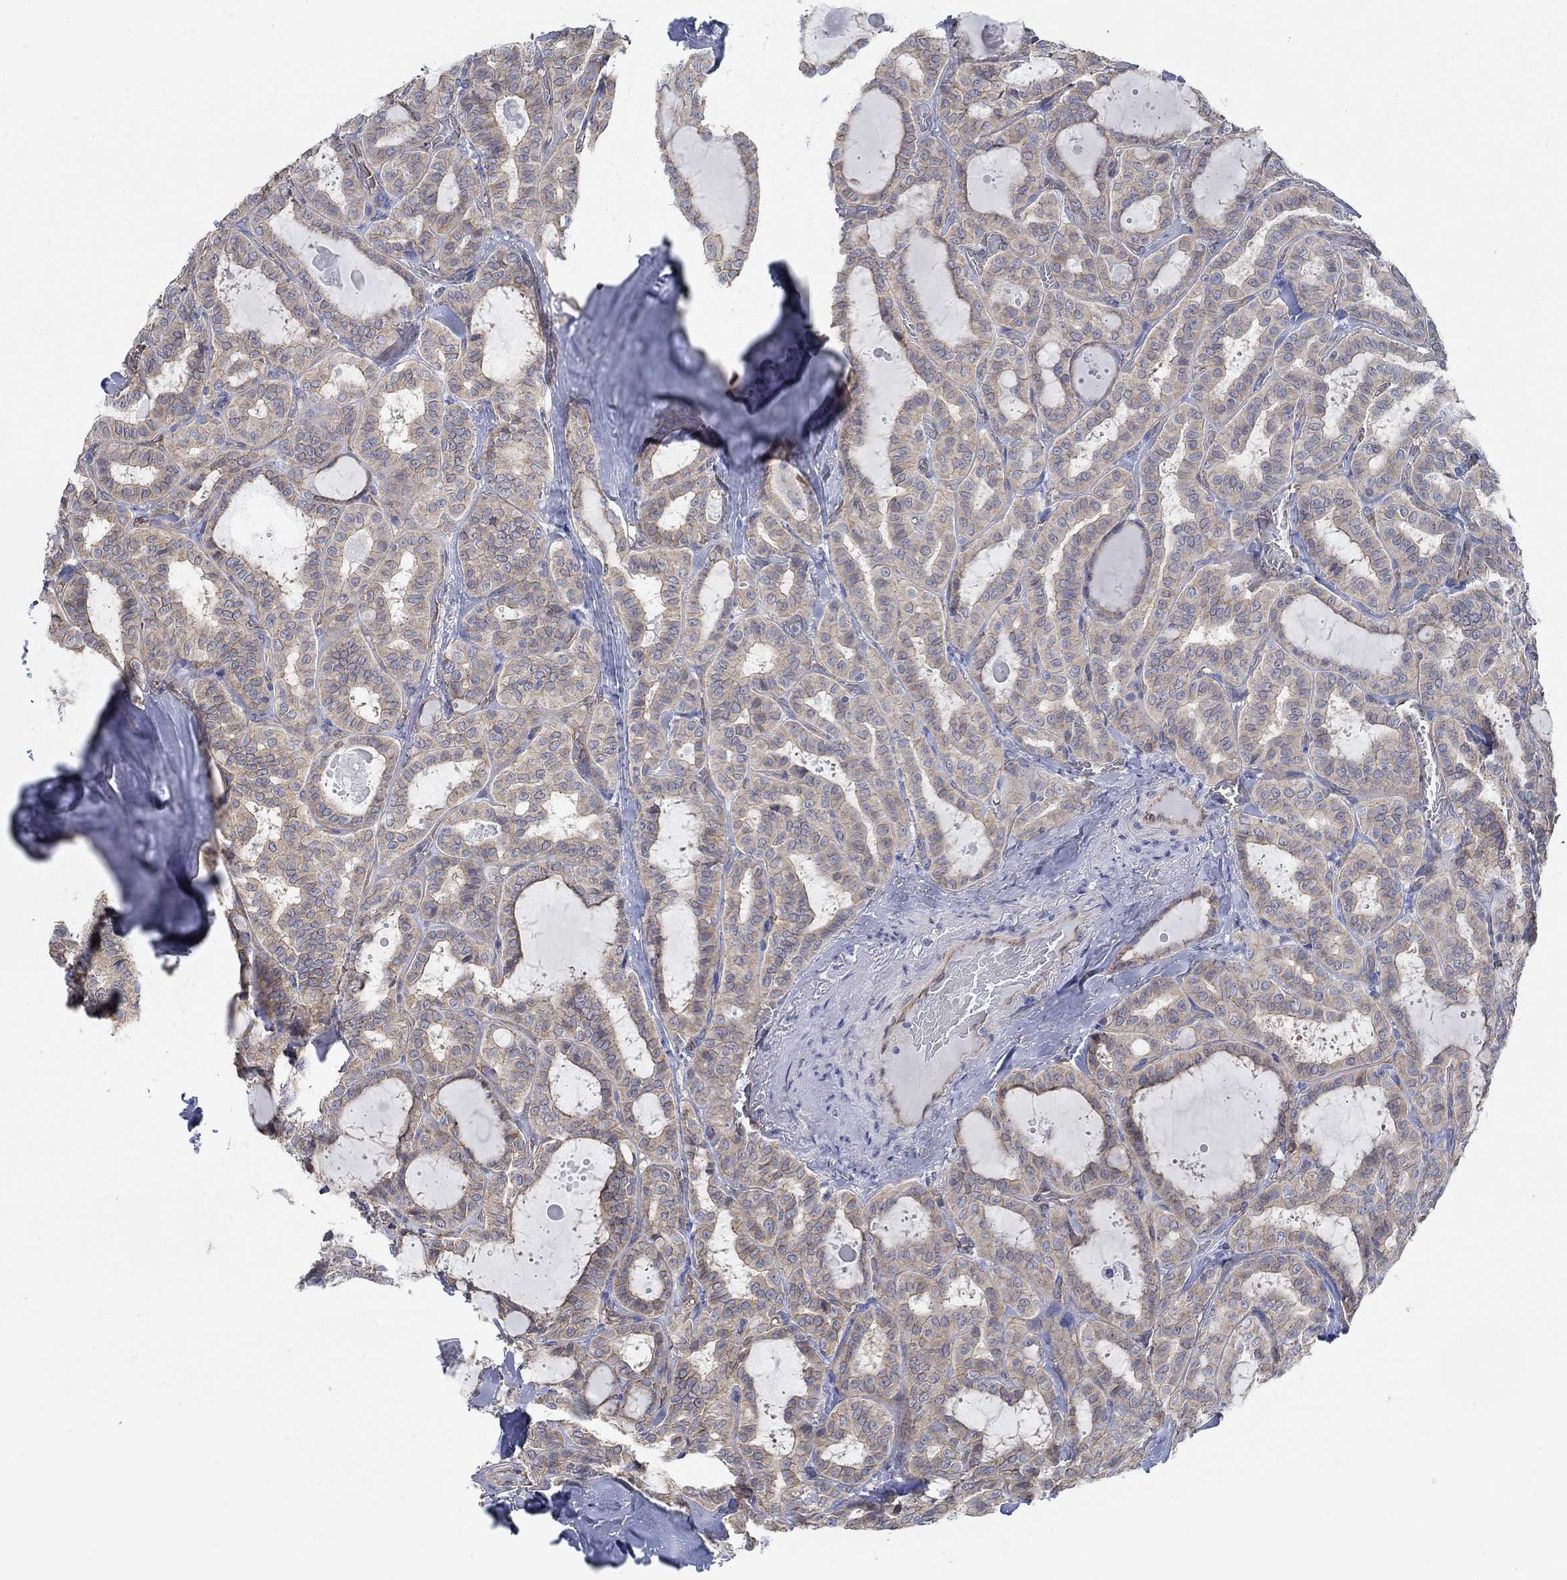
{"staining": {"intensity": "weak", "quantity": "25%-75%", "location": "cytoplasmic/membranous"}, "tissue": "thyroid cancer", "cell_type": "Tumor cells", "image_type": "cancer", "snomed": [{"axis": "morphology", "description": "Papillary adenocarcinoma, NOS"}, {"axis": "topography", "description": "Thyroid gland"}], "caption": "An IHC image of neoplastic tissue is shown. Protein staining in brown shows weak cytoplasmic/membranous positivity in papillary adenocarcinoma (thyroid) within tumor cells. The staining was performed using DAB (3,3'-diaminobenzidine), with brown indicating positive protein expression. Nuclei are stained blue with hematoxylin.", "gene": "TMEM198", "patient": {"sex": "female", "age": 39}}